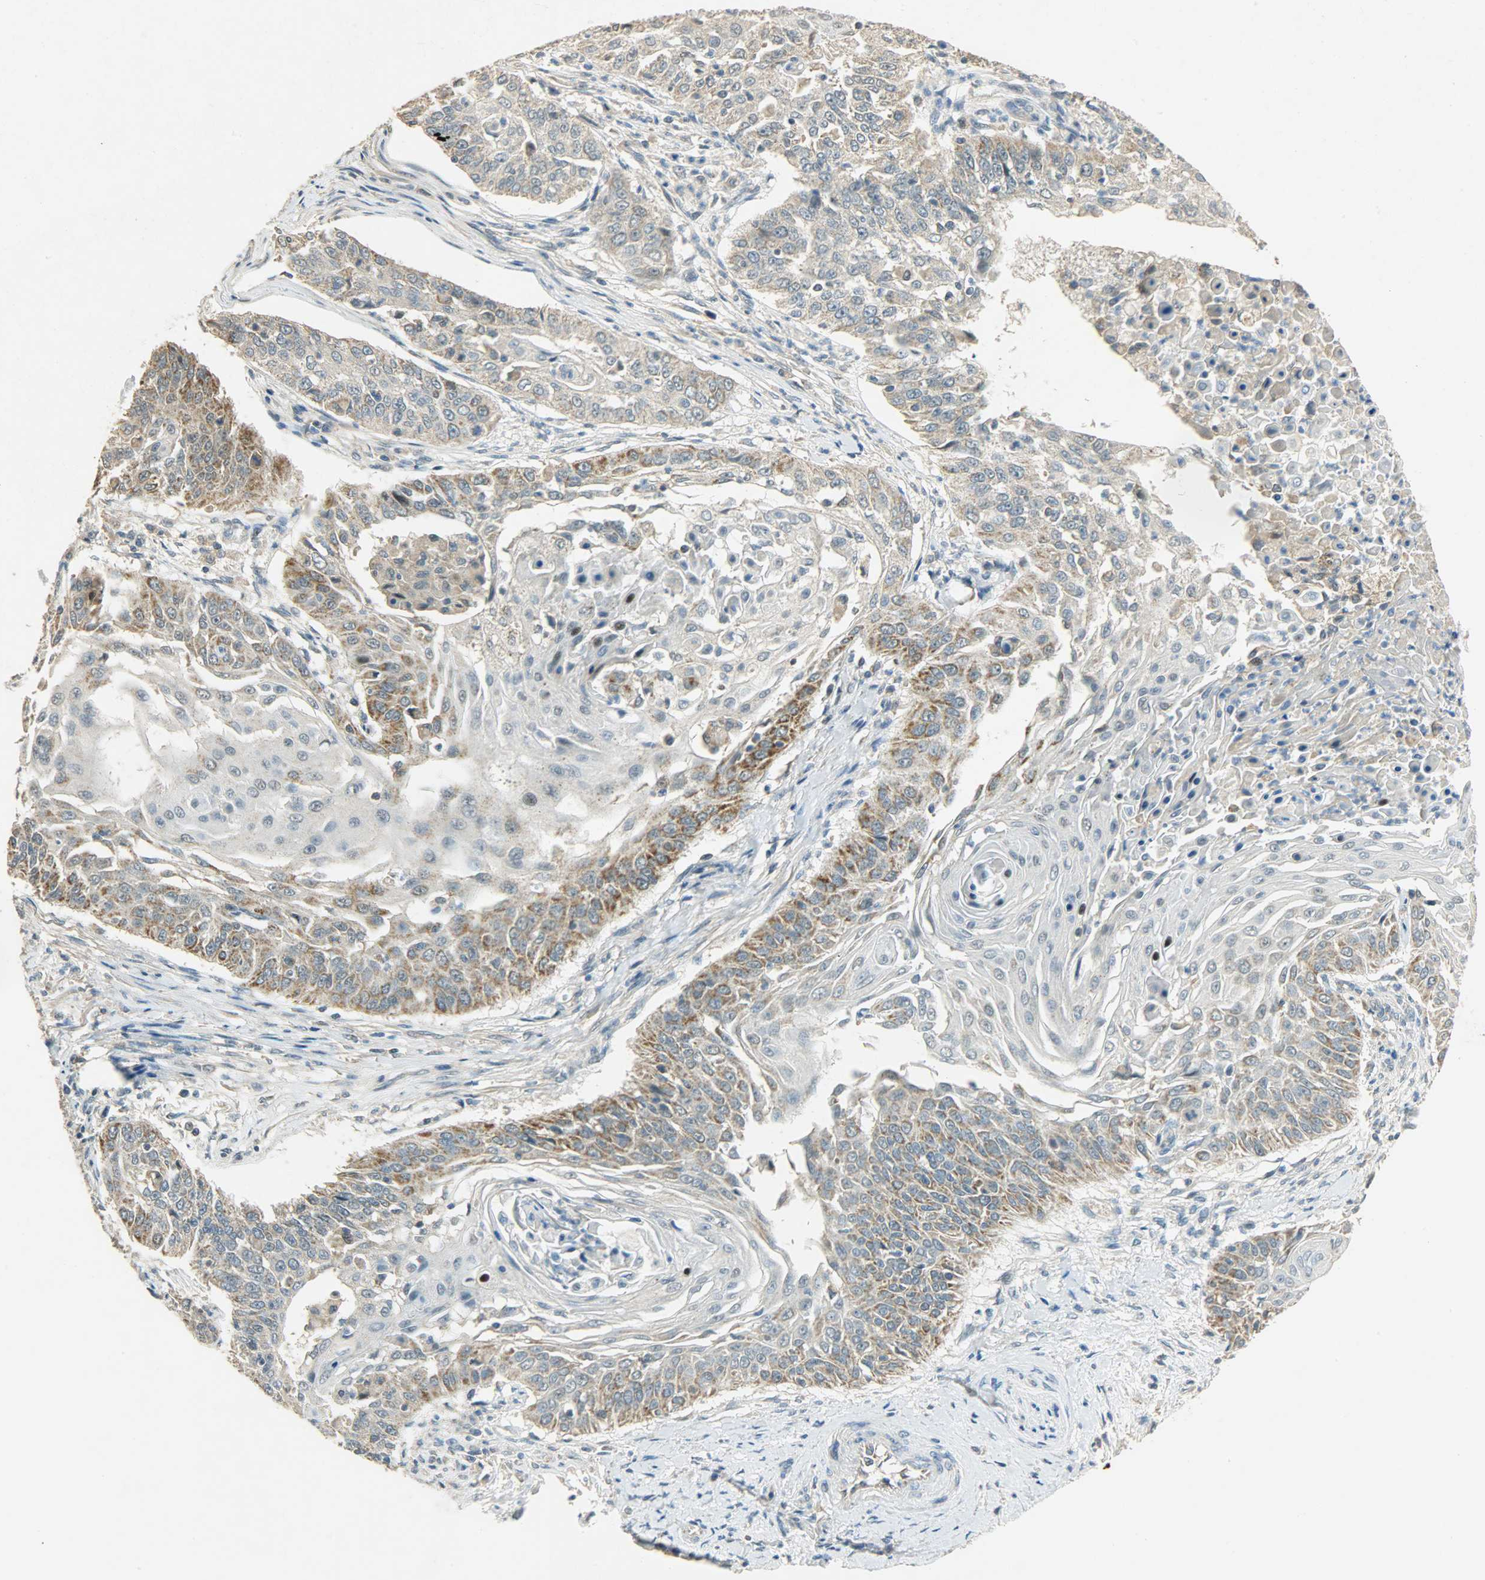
{"staining": {"intensity": "moderate", "quantity": ">75%", "location": "cytoplasmic/membranous"}, "tissue": "cervical cancer", "cell_type": "Tumor cells", "image_type": "cancer", "snomed": [{"axis": "morphology", "description": "Squamous cell carcinoma, NOS"}, {"axis": "topography", "description": "Cervix"}], "caption": "Squamous cell carcinoma (cervical) stained with immunohistochemistry demonstrates moderate cytoplasmic/membranous positivity in about >75% of tumor cells.", "gene": "HDHD5", "patient": {"sex": "female", "age": 33}}